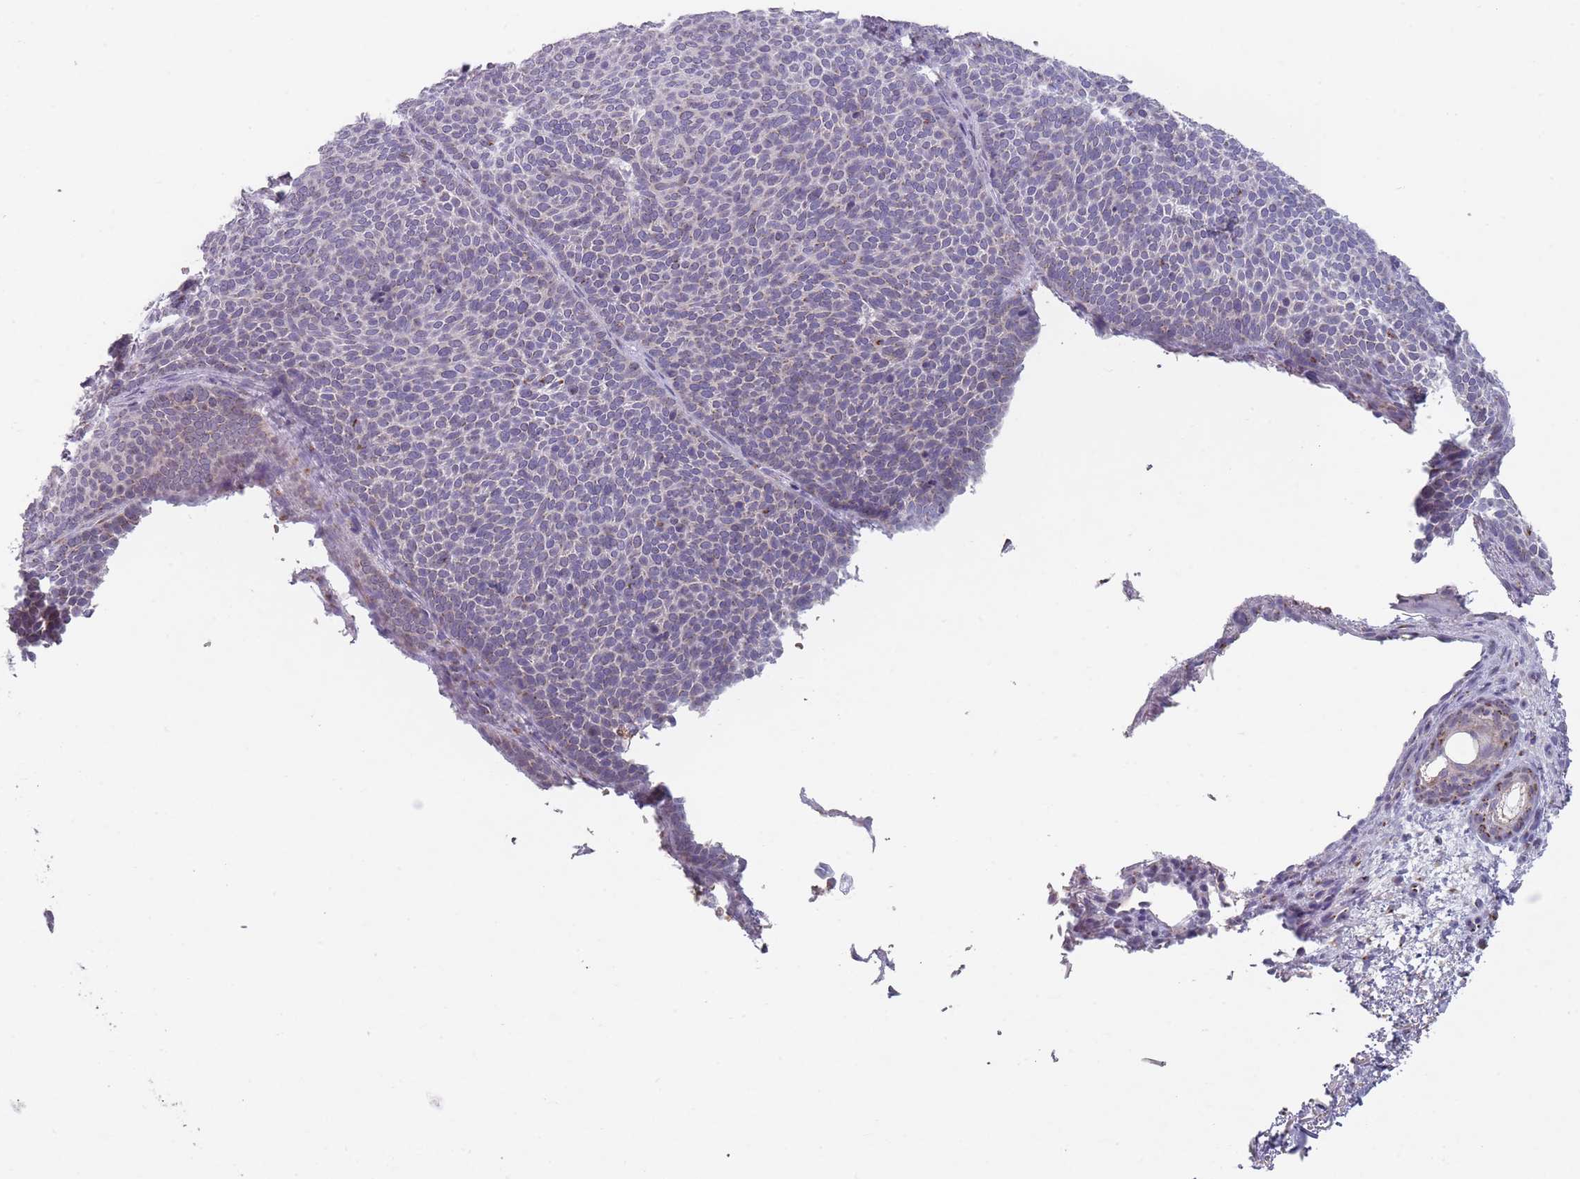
{"staining": {"intensity": "negative", "quantity": "none", "location": "none"}, "tissue": "skin cancer", "cell_type": "Tumor cells", "image_type": "cancer", "snomed": [{"axis": "morphology", "description": "Basal cell carcinoma"}, {"axis": "topography", "description": "Skin"}], "caption": "Tumor cells are negative for brown protein staining in skin cancer.", "gene": "MAN1B1", "patient": {"sex": "female", "age": 77}}